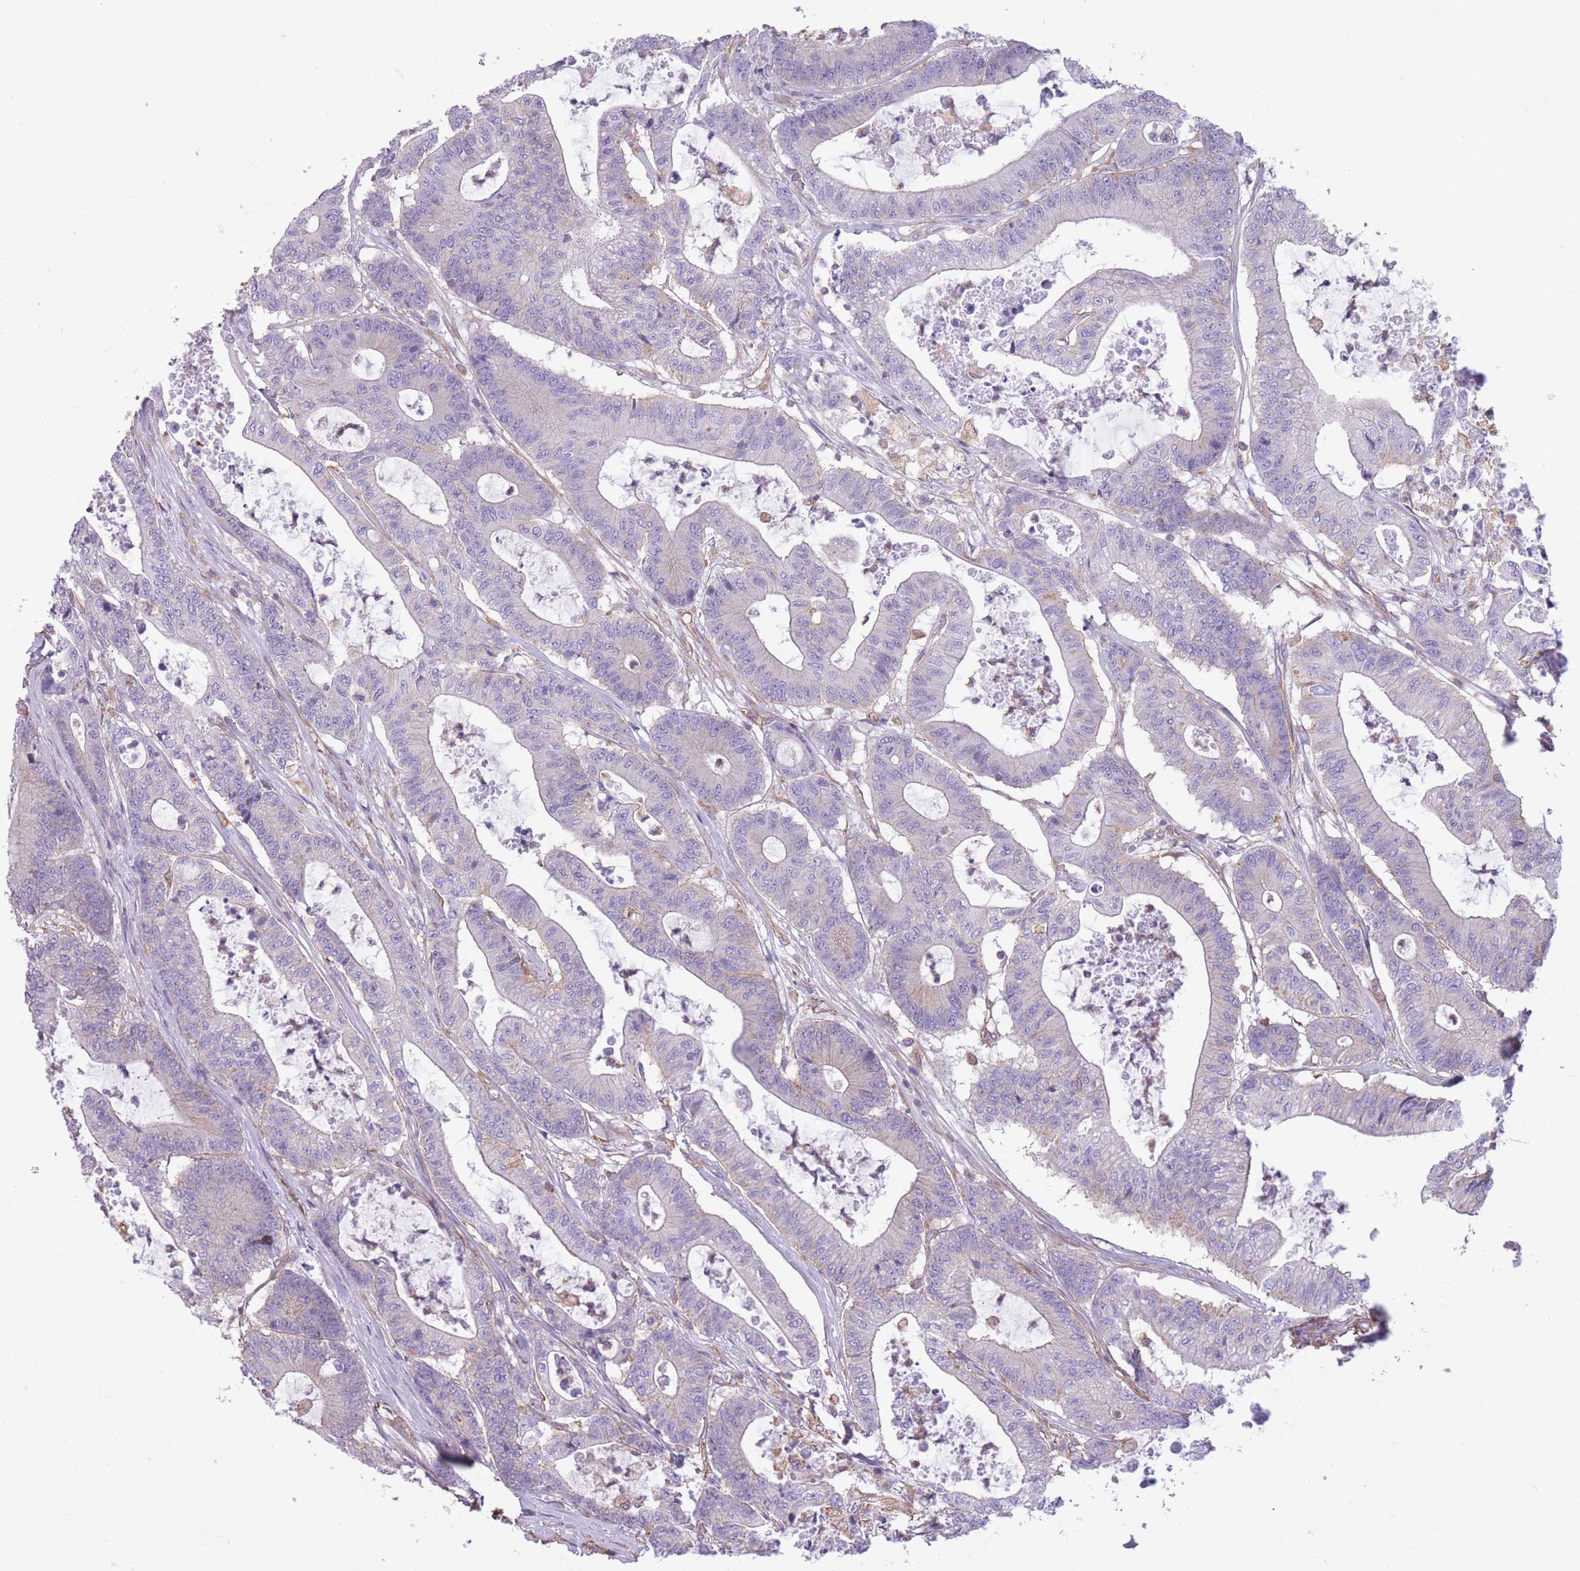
{"staining": {"intensity": "negative", "quantity": "none", "location": "none"}, "tissue": "colorectal cancer", "cell_type": "Tumor cells", "image_type": "cancer", "snomed": [{"axis": "morphology", "description": "Adenocarcinoma, NOS"}, {"axis": "topography", "description": "Colon"}], "caption": "Image shows no significant protein positivity in tumor cells of adenocarcinoma (colorectal).", "gene": "ADD1", "patient": {"sex": "female", "age": 84}}